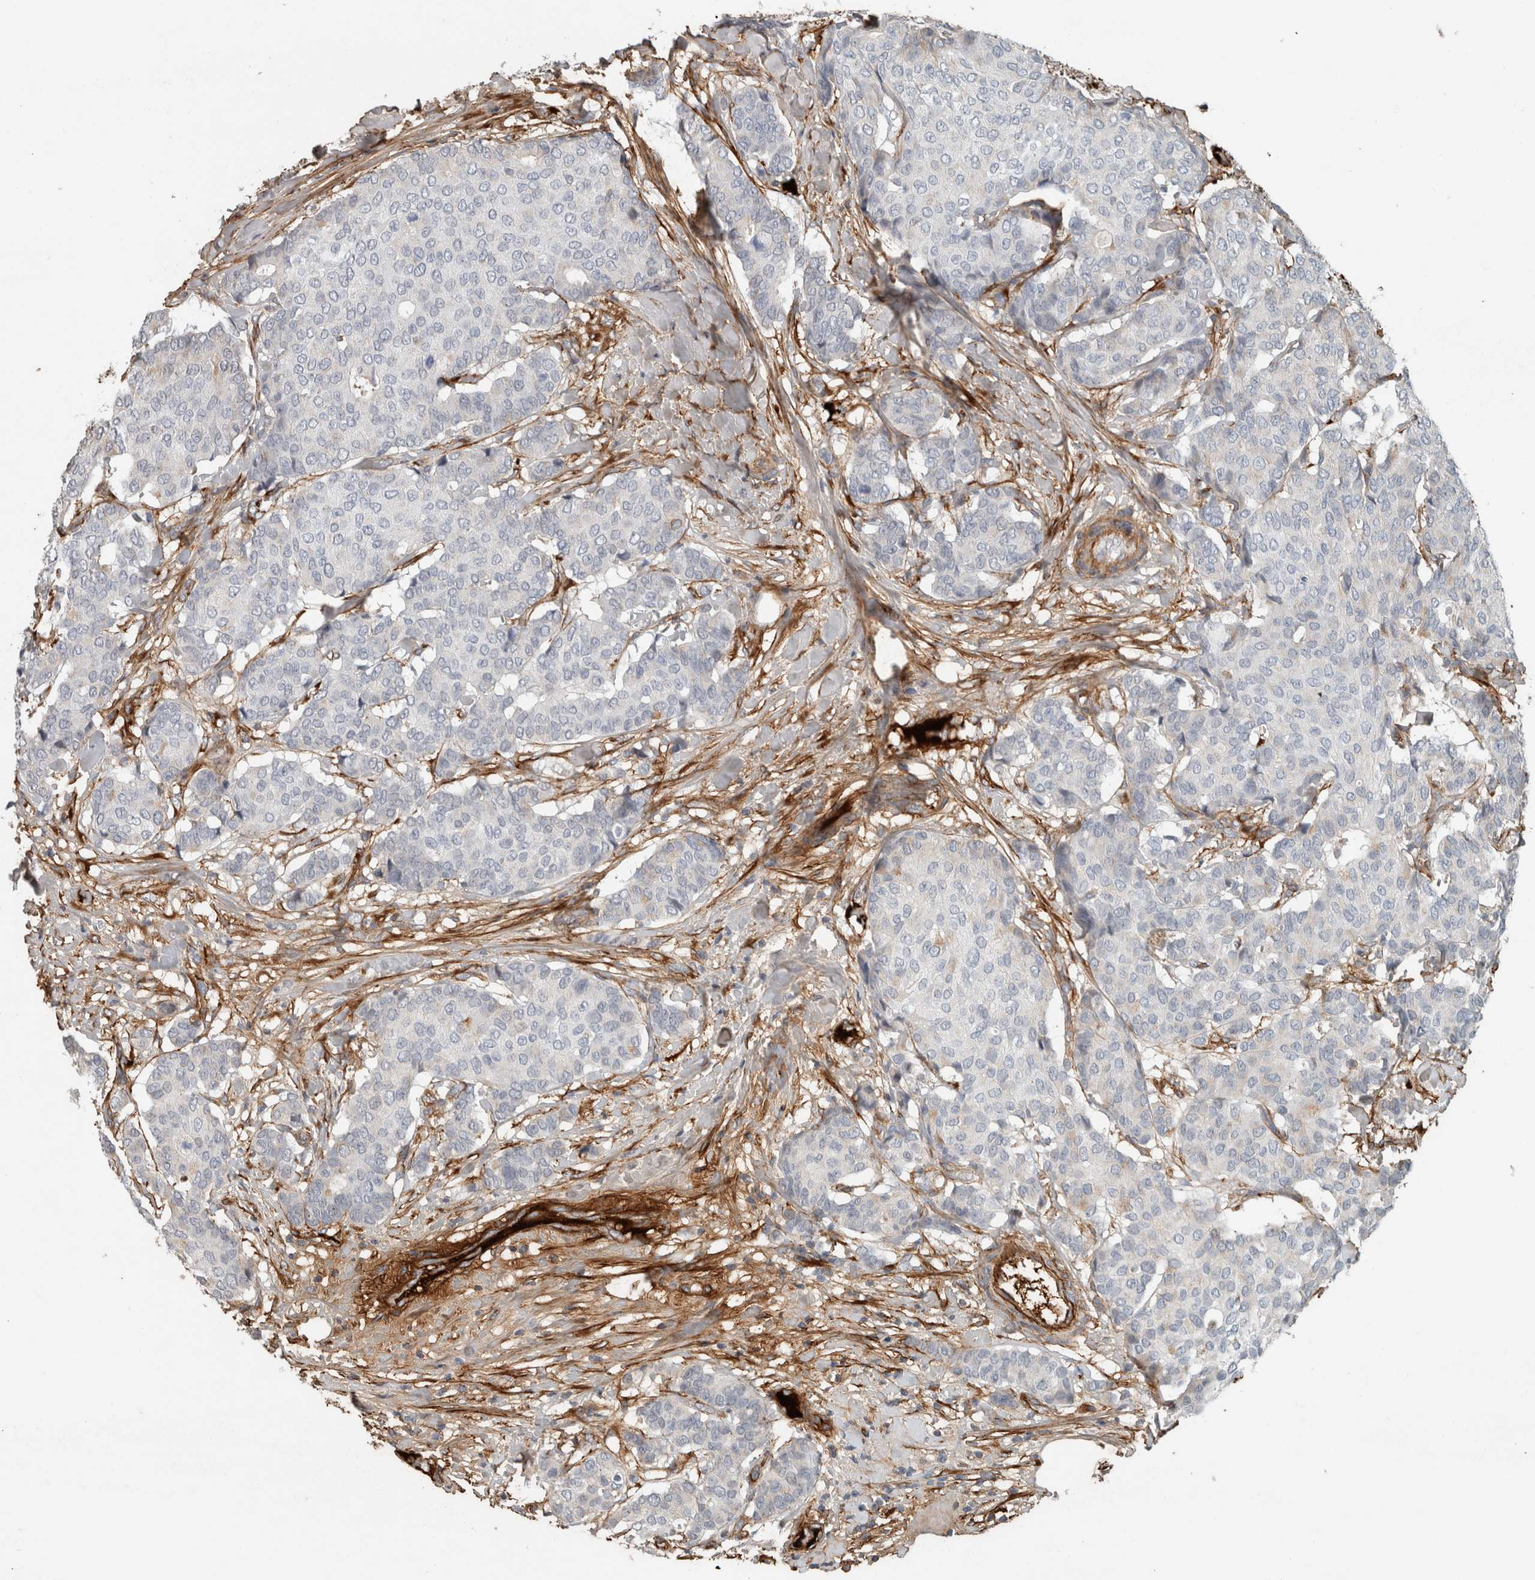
{"staining": {"intensity": "negative", "quantity": "none", "location": "none"}, "tissue": "breast cancer", "cell_type": "Tumor cells", "image_type": "cancer", "snomed": [{"axis": "morphology", "description": "Duct carcinoma"}, {"axis": "topography", "description": "Breast"}], "caption": "Immunohistochemical staining of infiltrating ductal carcinoma (breast) displays no significant positivity in tumor cells.", "gene": "FN1", "patient": {"sex": "female", "age": 75}}